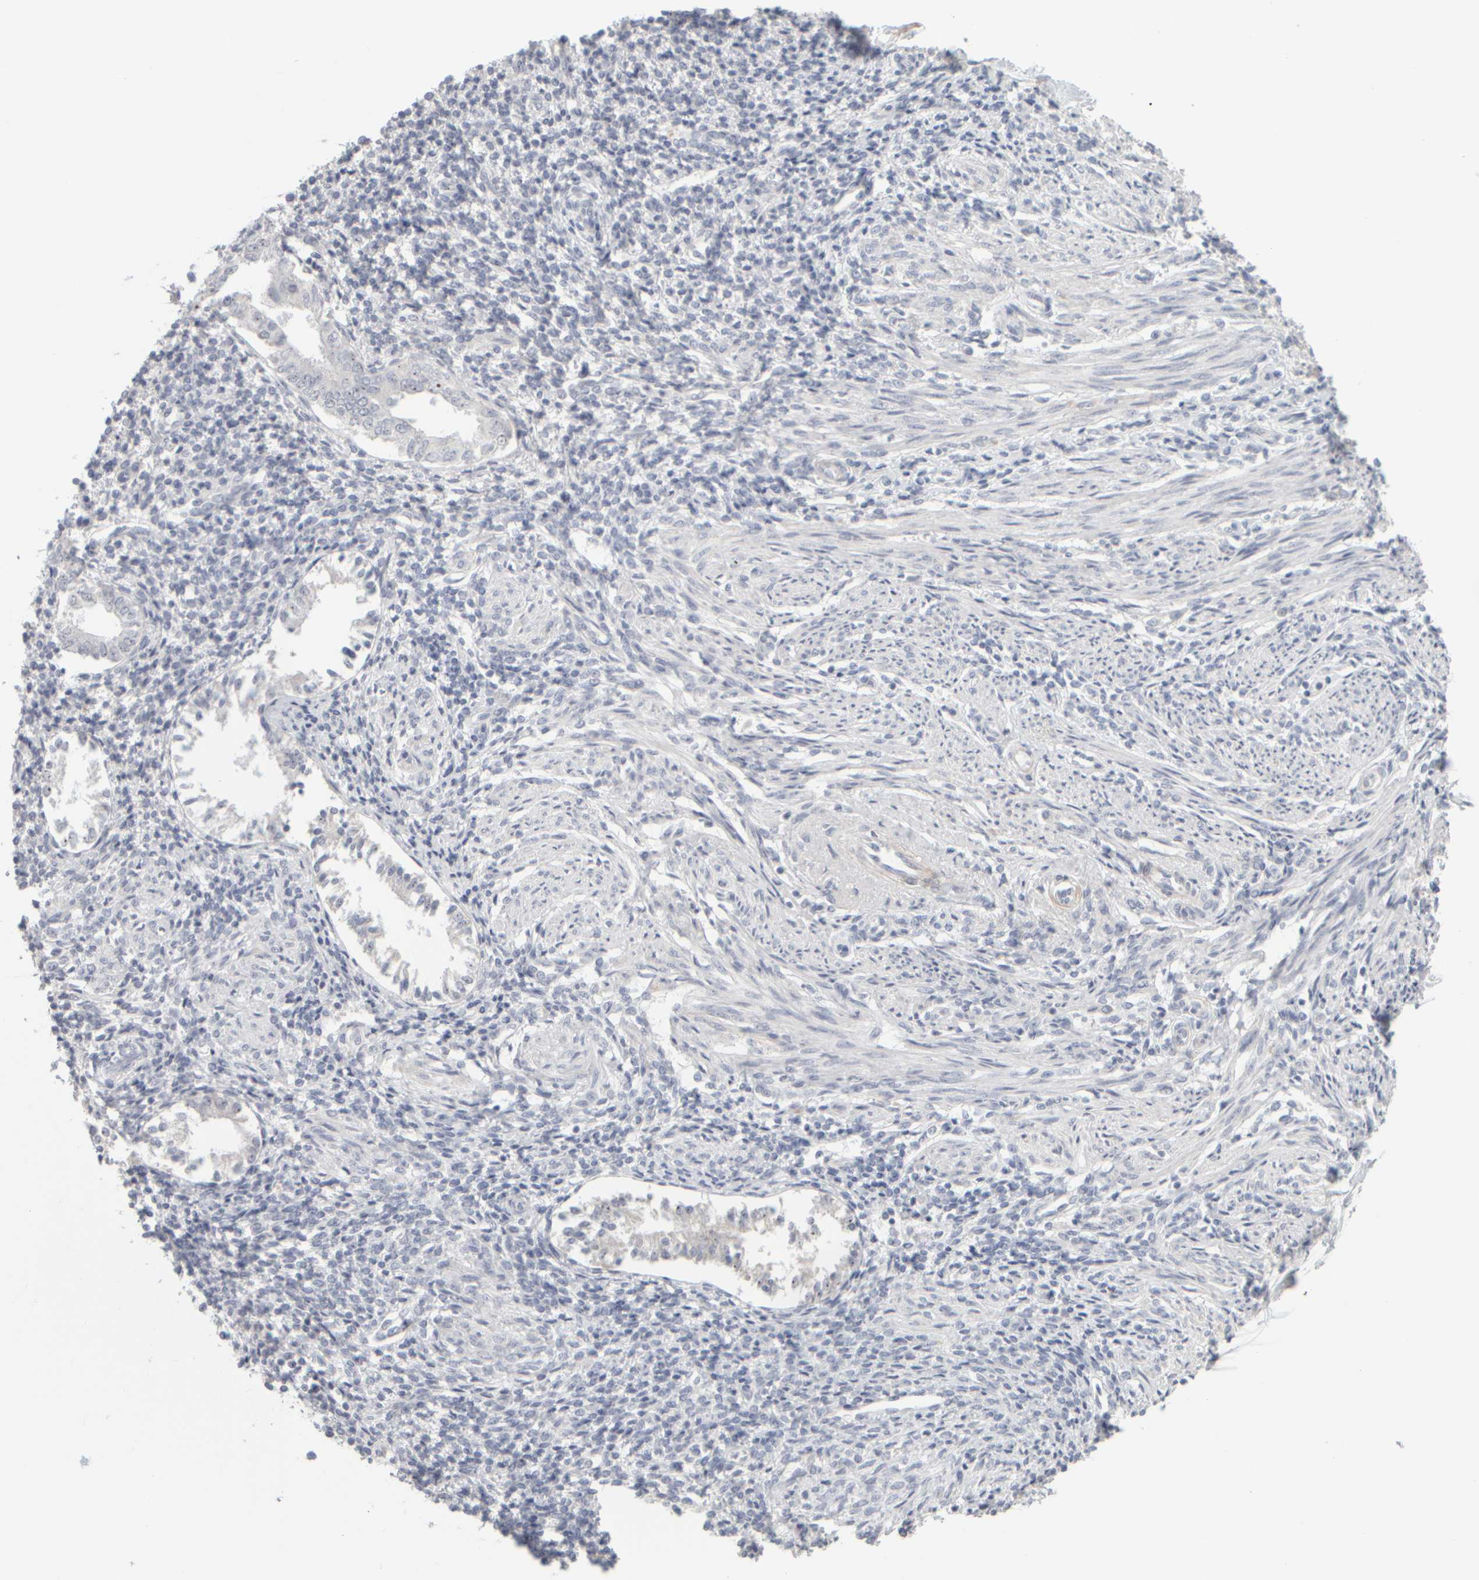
{"staining": {"intensity": "negative", "quantity": "none", "location": "none"}, "tissue": "endometrium", "cell_type": "Cells in endometrial stroma", "image_type": "normal", "snomed": [{"axis": "morphology", "description": "Normal tissue, NOS"}, {"axis": "topography", "description": "Endometrium"}], "caption": "This is an IHC histopathology image of benign endometrium. There is no expression in cells in endometrial stroma.", "gene": "DCXR", "patient": {"sex": "female", "age": 66}}